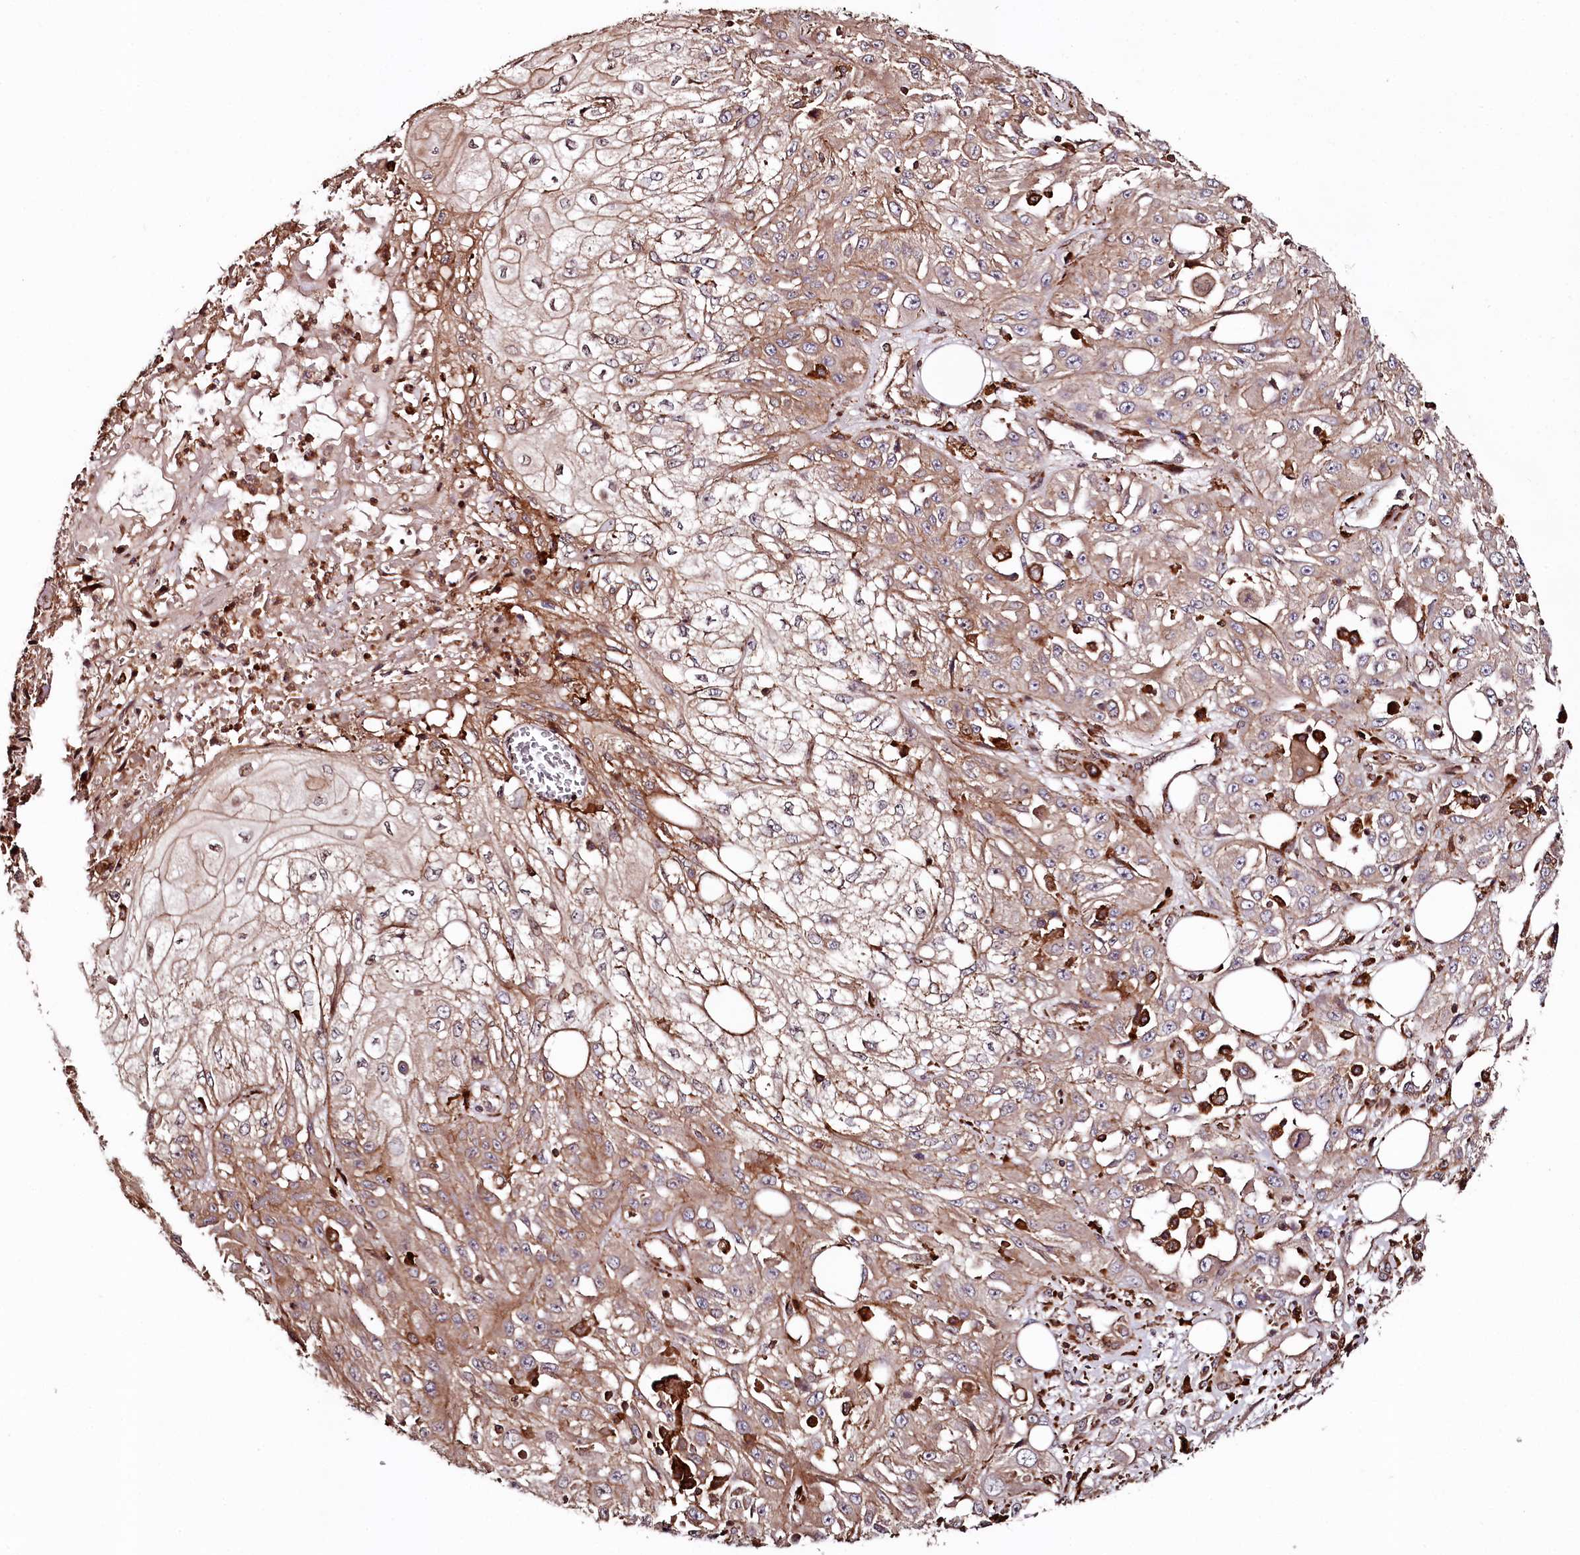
{"staining": {"intensity": "moderate", "quantity": "25%-75%", "location": "cytoplasmic/membranous"}, "tissue": "skin cancer", "cell_type": "Tumor cells", "image_type": "cancer", "snomed": [{"axis": "morphology", "description": "Squamous cell carcinoma, NOS"}, {"axis": "morphology", "description": "Squamous cell carcinoma, metastatic, NOS"}, {"axis": "topography", "description": "Skin"}, {"axis": "topography", "description": "Lymph node"}], "caption": "An IHC image of tumor tissue is shown. Protein staining in brown labels moderate cytoplasmic/membranous positivity in skin cancer within tumor cells. Immunohistochemistry stains the protein of interest in brown and the nuclei are stained blue.", "gene": "KIF14", "patient": {"sex": "male", "age": 75}}